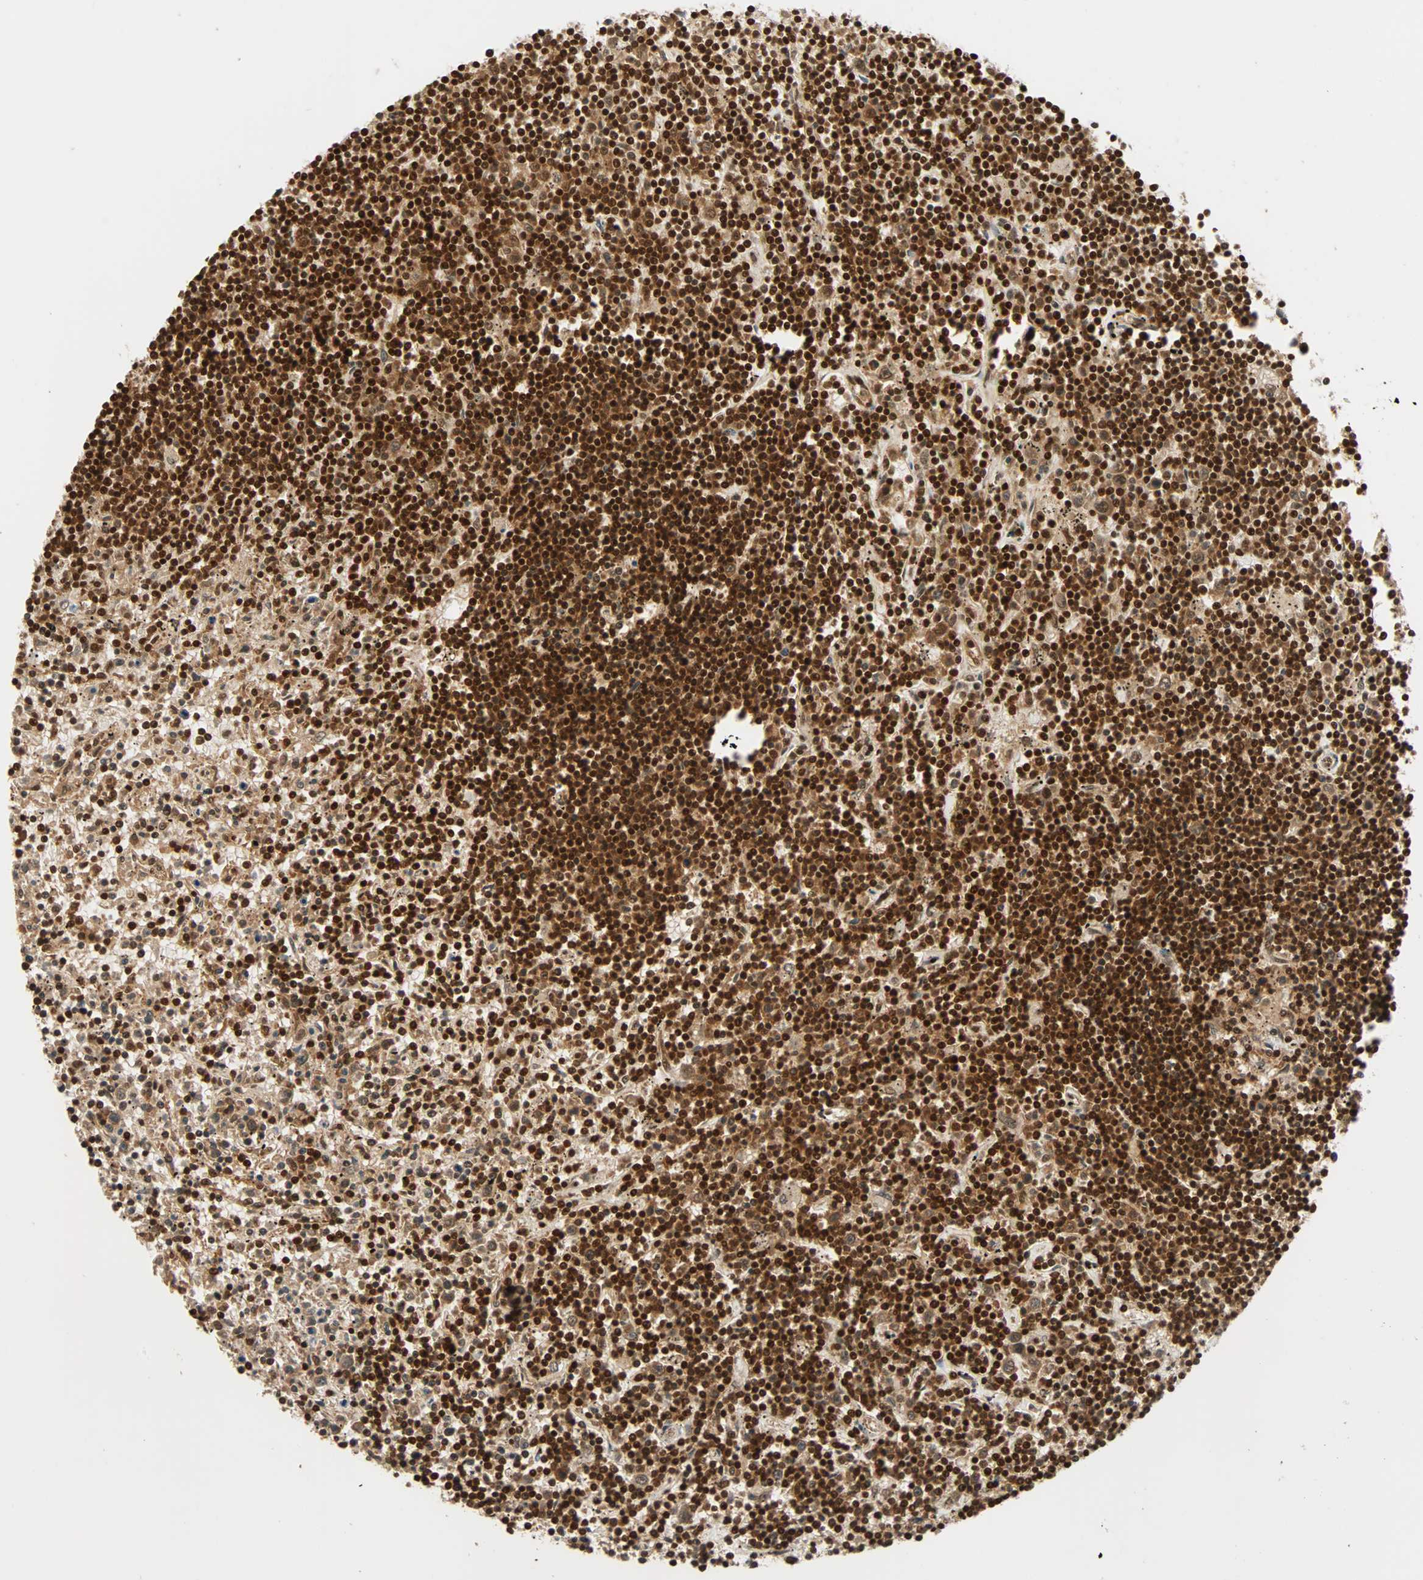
{"staining": {"intensity": "strong", "quantity": ">75%", "location": "cytoplasmic/membranous,nuclear"}, "tissue": "lymphoma", "cell_type": "Tumor cells", "image_type": "cancer", "snomed": [{"axis": "morphology", "description": "Malignant lymphoma, non-Hodgkin's type, Low grade"}, {"axis": "topography", "description": "Spleen"}], "caption": "Protein staining of lymphoma tissue exhibits strong cytoplasmic/membranous and nuclear staining in approximately >75% of tumor cells.", "gene": "CDK12", "patient": {"sex": "male", "age": 76}}